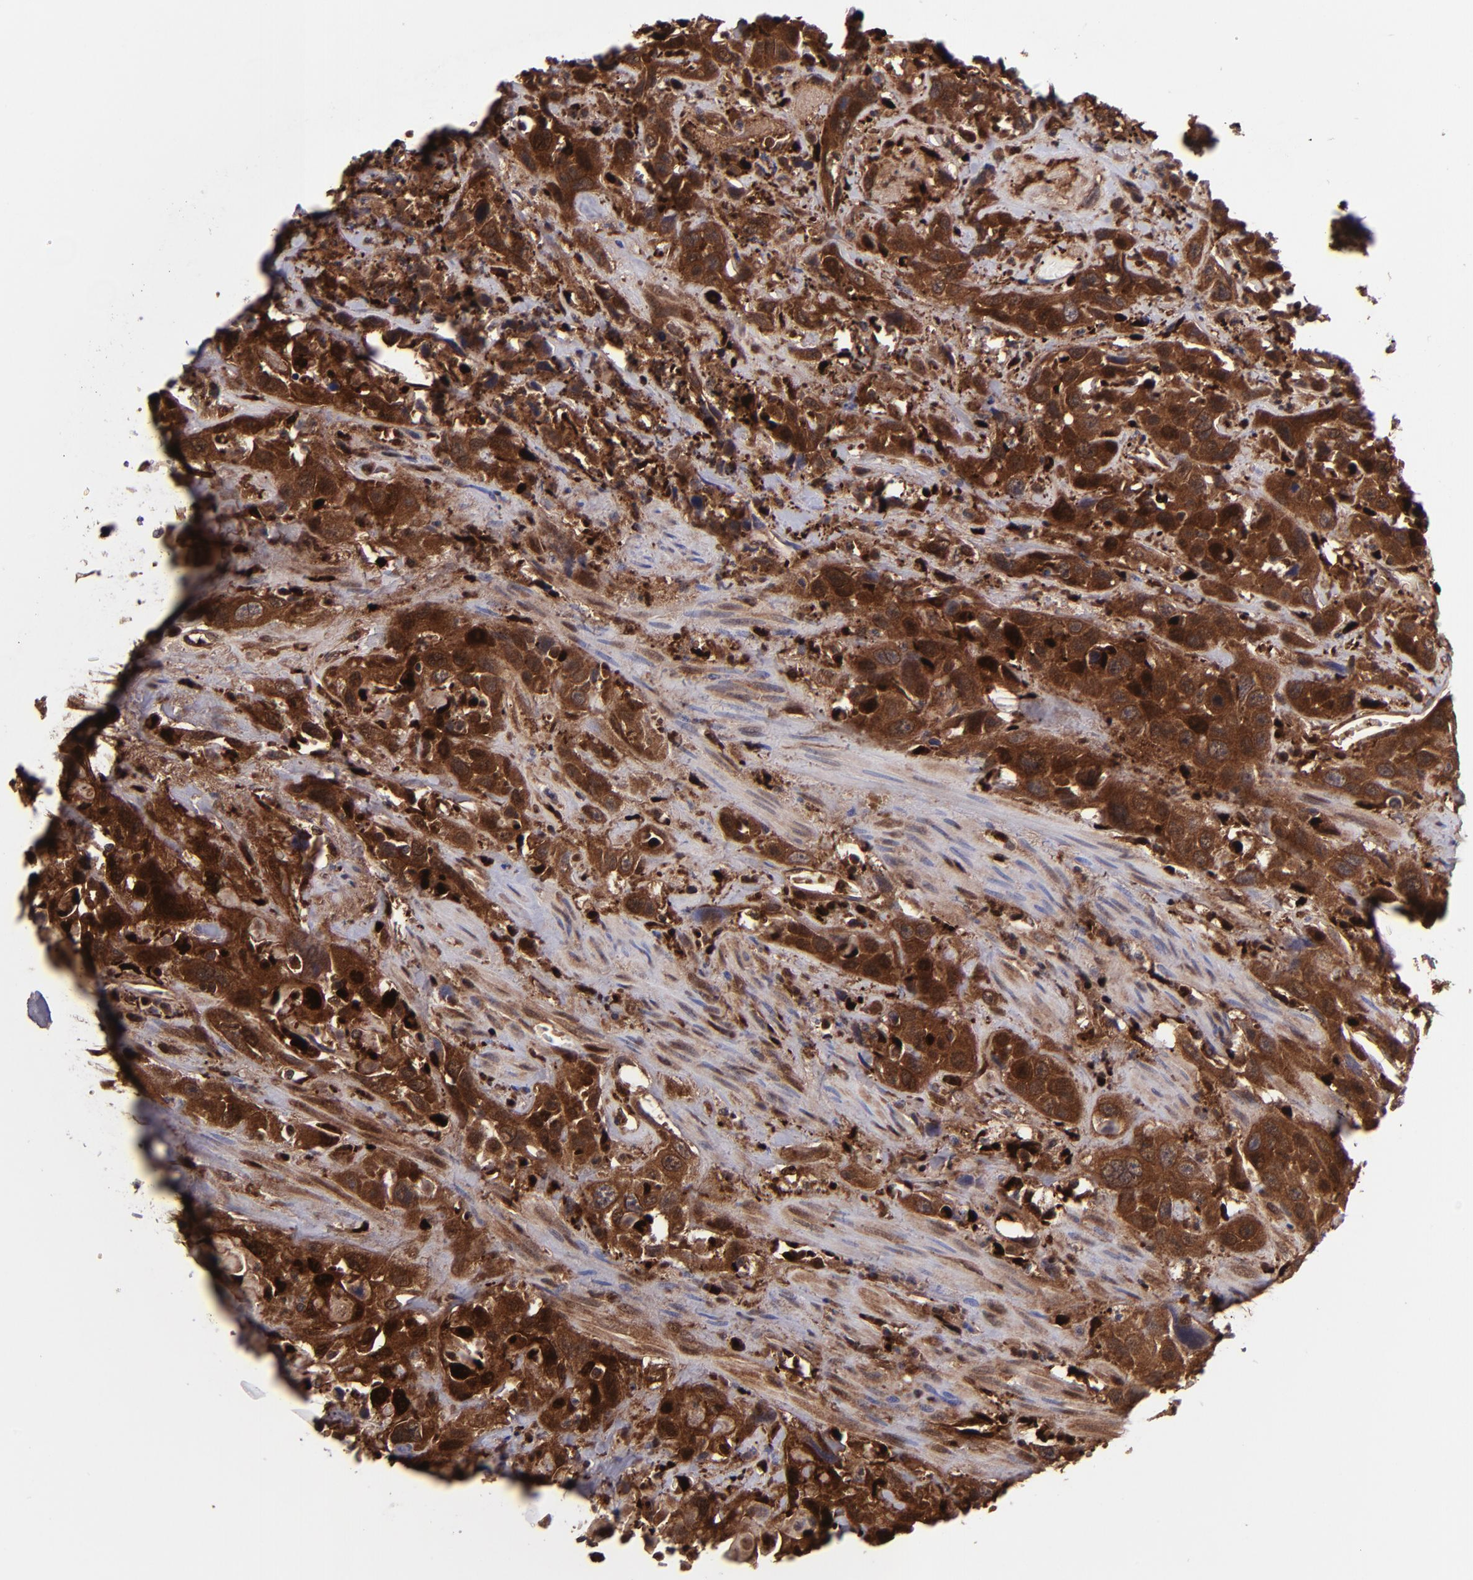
{"staining": {"intensity": "strong", "quantity": ">75%", "location": "cytoplasmic/membranous,nuclear"}, "tissue": "urothelial cancer", "cell_type": "Tumor cells", "image_type": "cancer", "snomed": [{"axis": "morphology", "description": "Urothelial carcinoma, High grade"}, {"axis": "topography", "description": "Urinary bladder"}], "caption": "Brown immunohistochemical staining in human urothelial cancer reveals strong cytoplasmic/membranous and nuclear expression in approximately >75% of tumor cells.", "gene": "TYMP", "patient": {"sex": "female", "age": 84}}